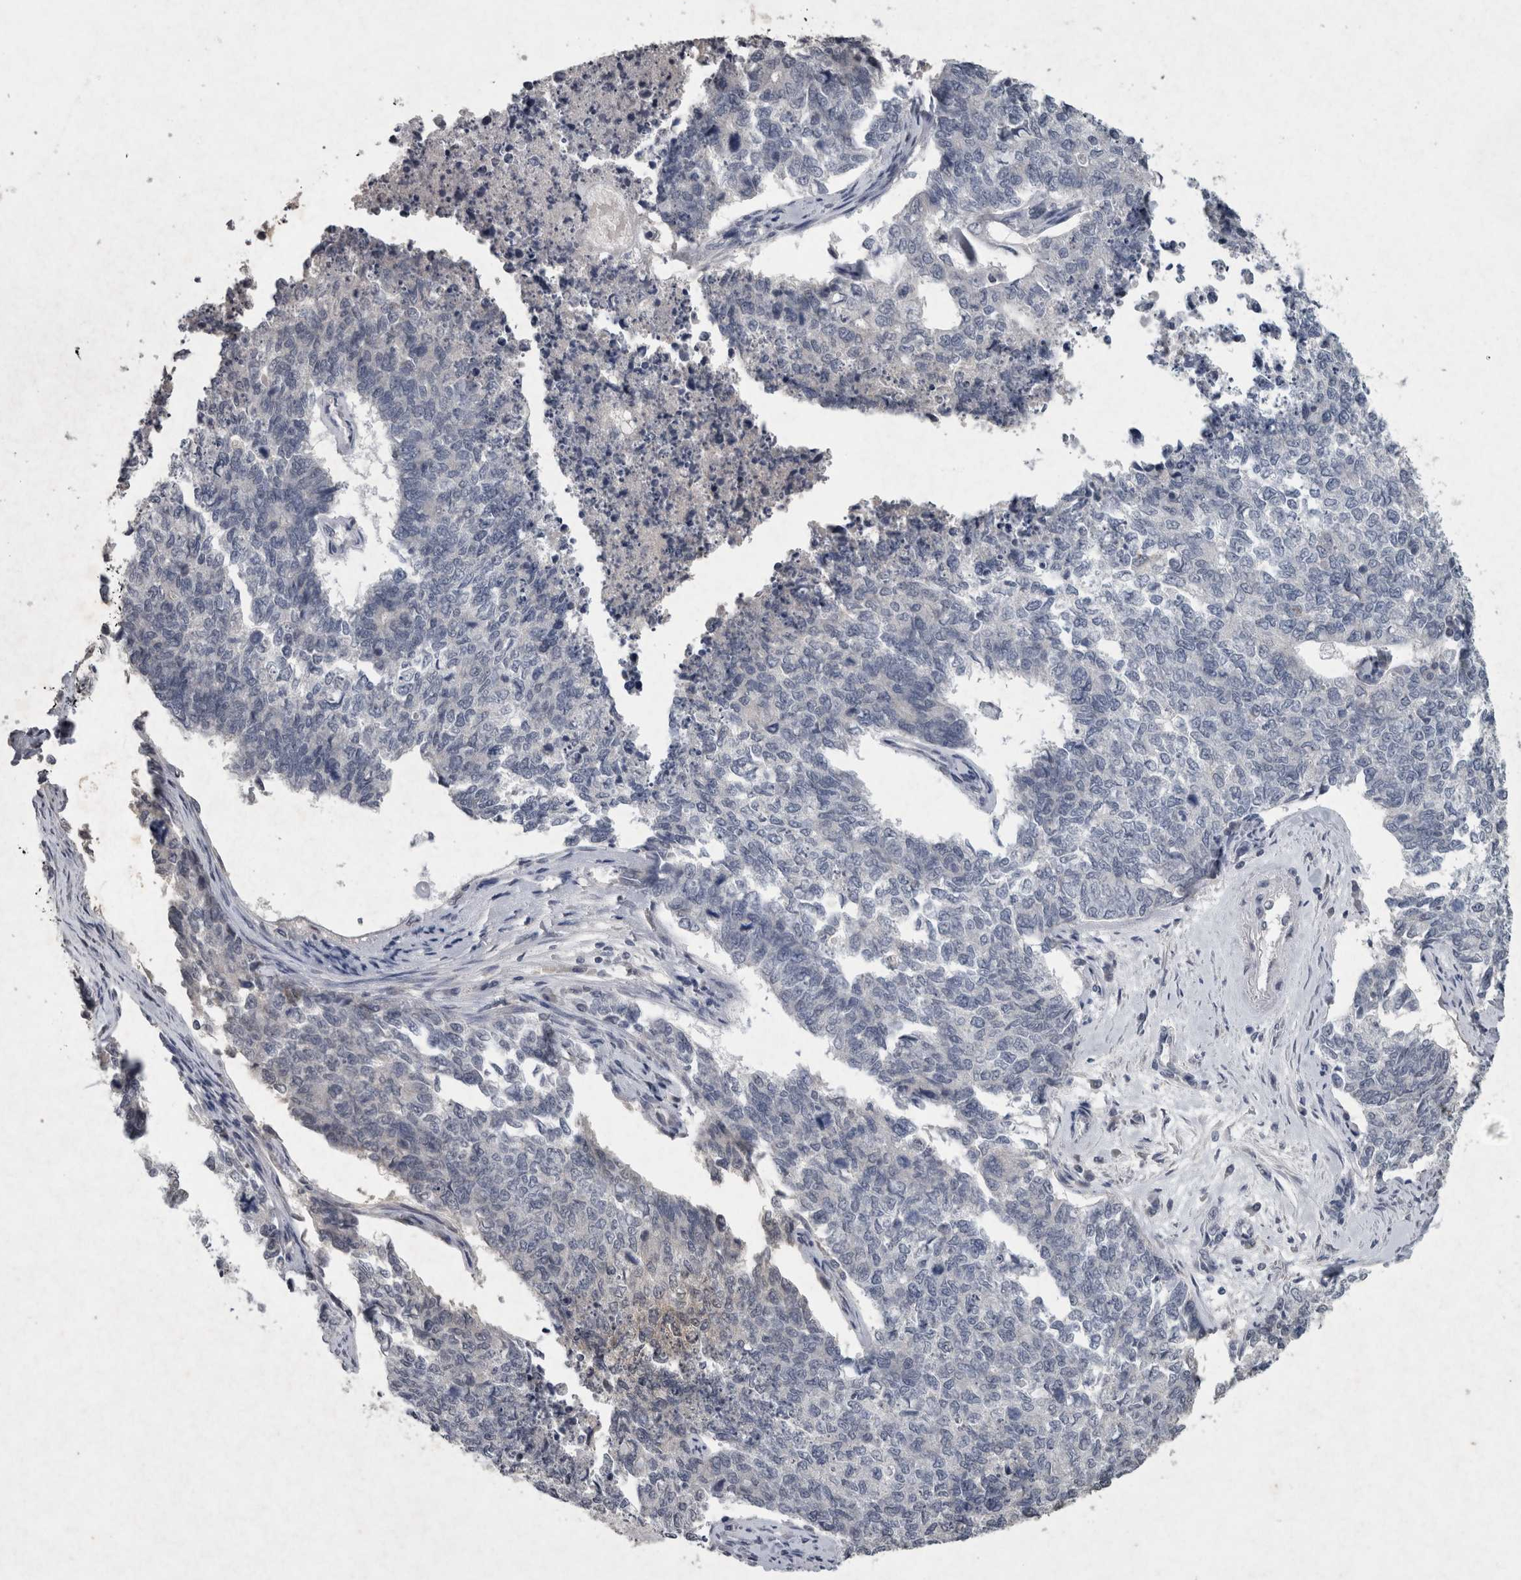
{"staining": {"intensity": "negative", "quantity": "none", "location": "none"}, "tissue": "cervical cancer", "cell_type": "Tumor cells", "image_type": "cancer", "snomed": [{"axis": "morphology", "description": "Squamous cell carcinoma, NOS"}, {"axis": "topography", "description": "Cervix"}], "caption": "An IHC image of squamous cell carcinoma (cervical) is shown. There is no staining in tumor cells of squamous cell carcinoma (cervical).", "gene": "WNT7A", "patient": {"sex": "female", "age": 63}}